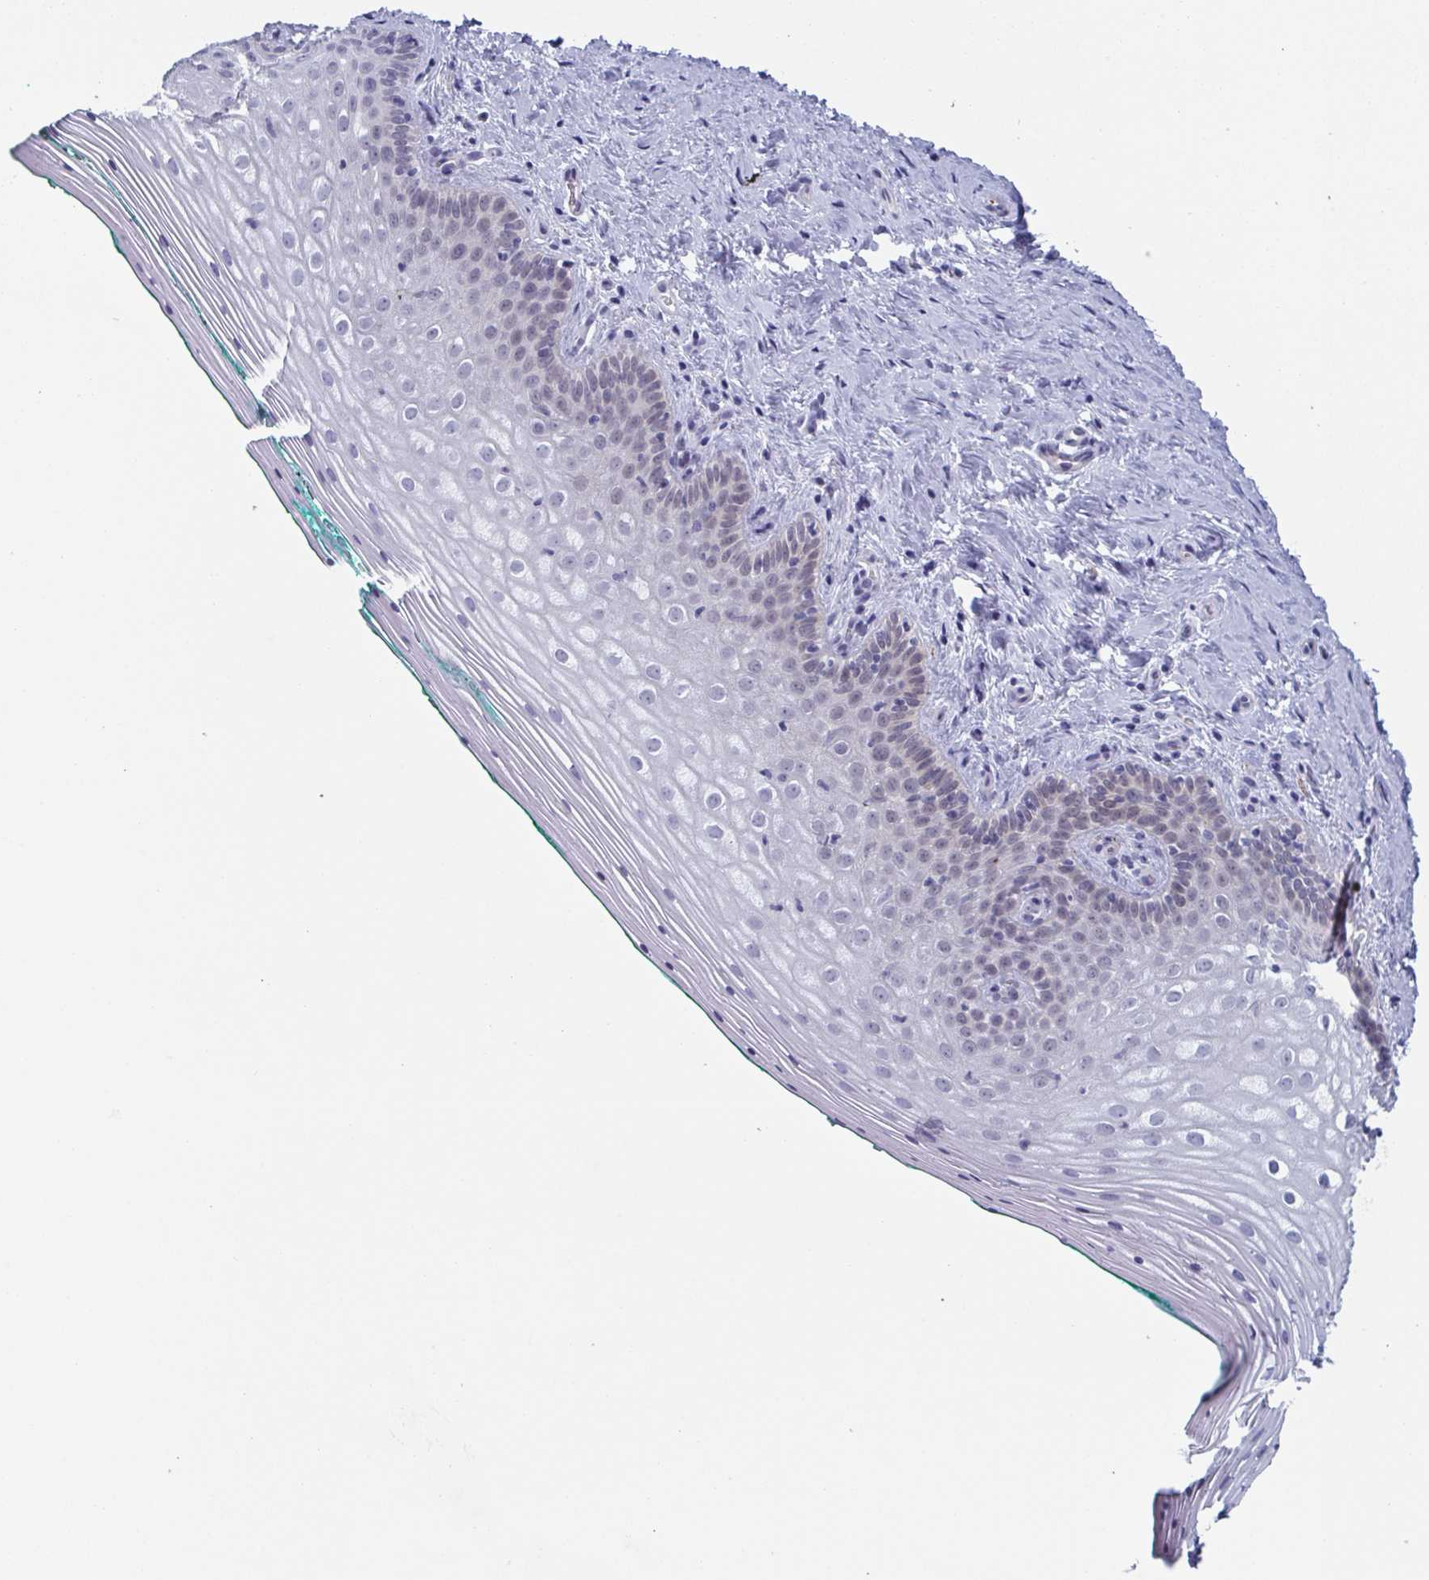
{"staining": {"intensity": "weak", "quantity": "<25%", "location": "nuclear"}, "tissue": "vagina", "cell_type": "Squamous epithelial cells", "image_type": "normal", "snomed": [{"axis": "morphology", "description": "Normal tissue, NOS"}, {"axis": "topography", "description": "Vagina"}], "caption": "High power microscopy micrograph of an IHC photomicrograph of normal vagina, revealing no significant positivity in squamous epithelial cells.", "gene": "ZFP64", "patient": {"sex": "female", "age": 45}}